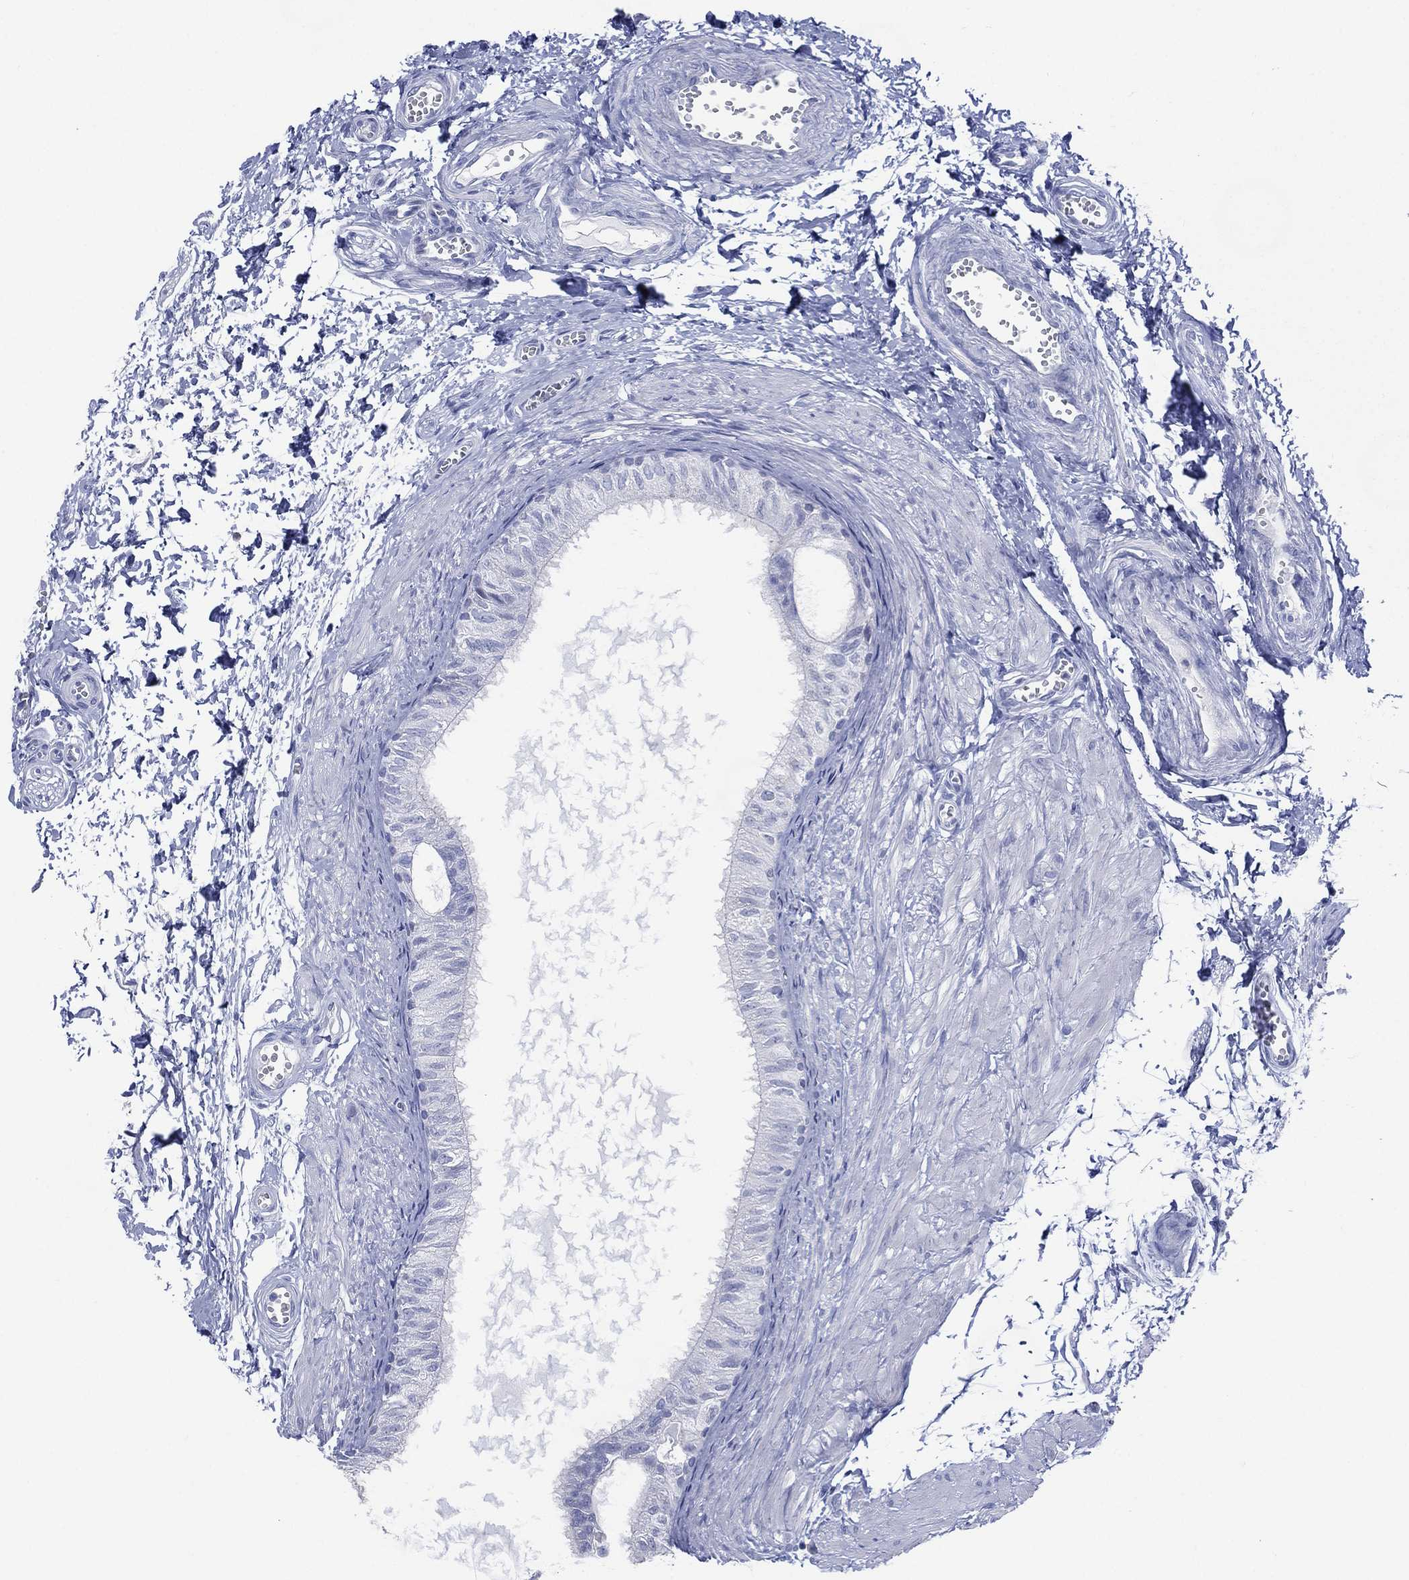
{"staining": {"intensity": "negative", "quantity": "none", "location": "none"}, "tissue": "epididymis", "cell_type": "Glandular cells", "image_type": "normal", "snomed": [{"axis": "morphology", "description": "Normal tissue, NOS"}, {"axis": "topography", "description": "Epididymis"}], "caption": "The photomicrograph exhibits no significant positivity in glandular cells of epididymis.", "gene": "TMEM247", "patient": {"sex": "male", "age": 22}}